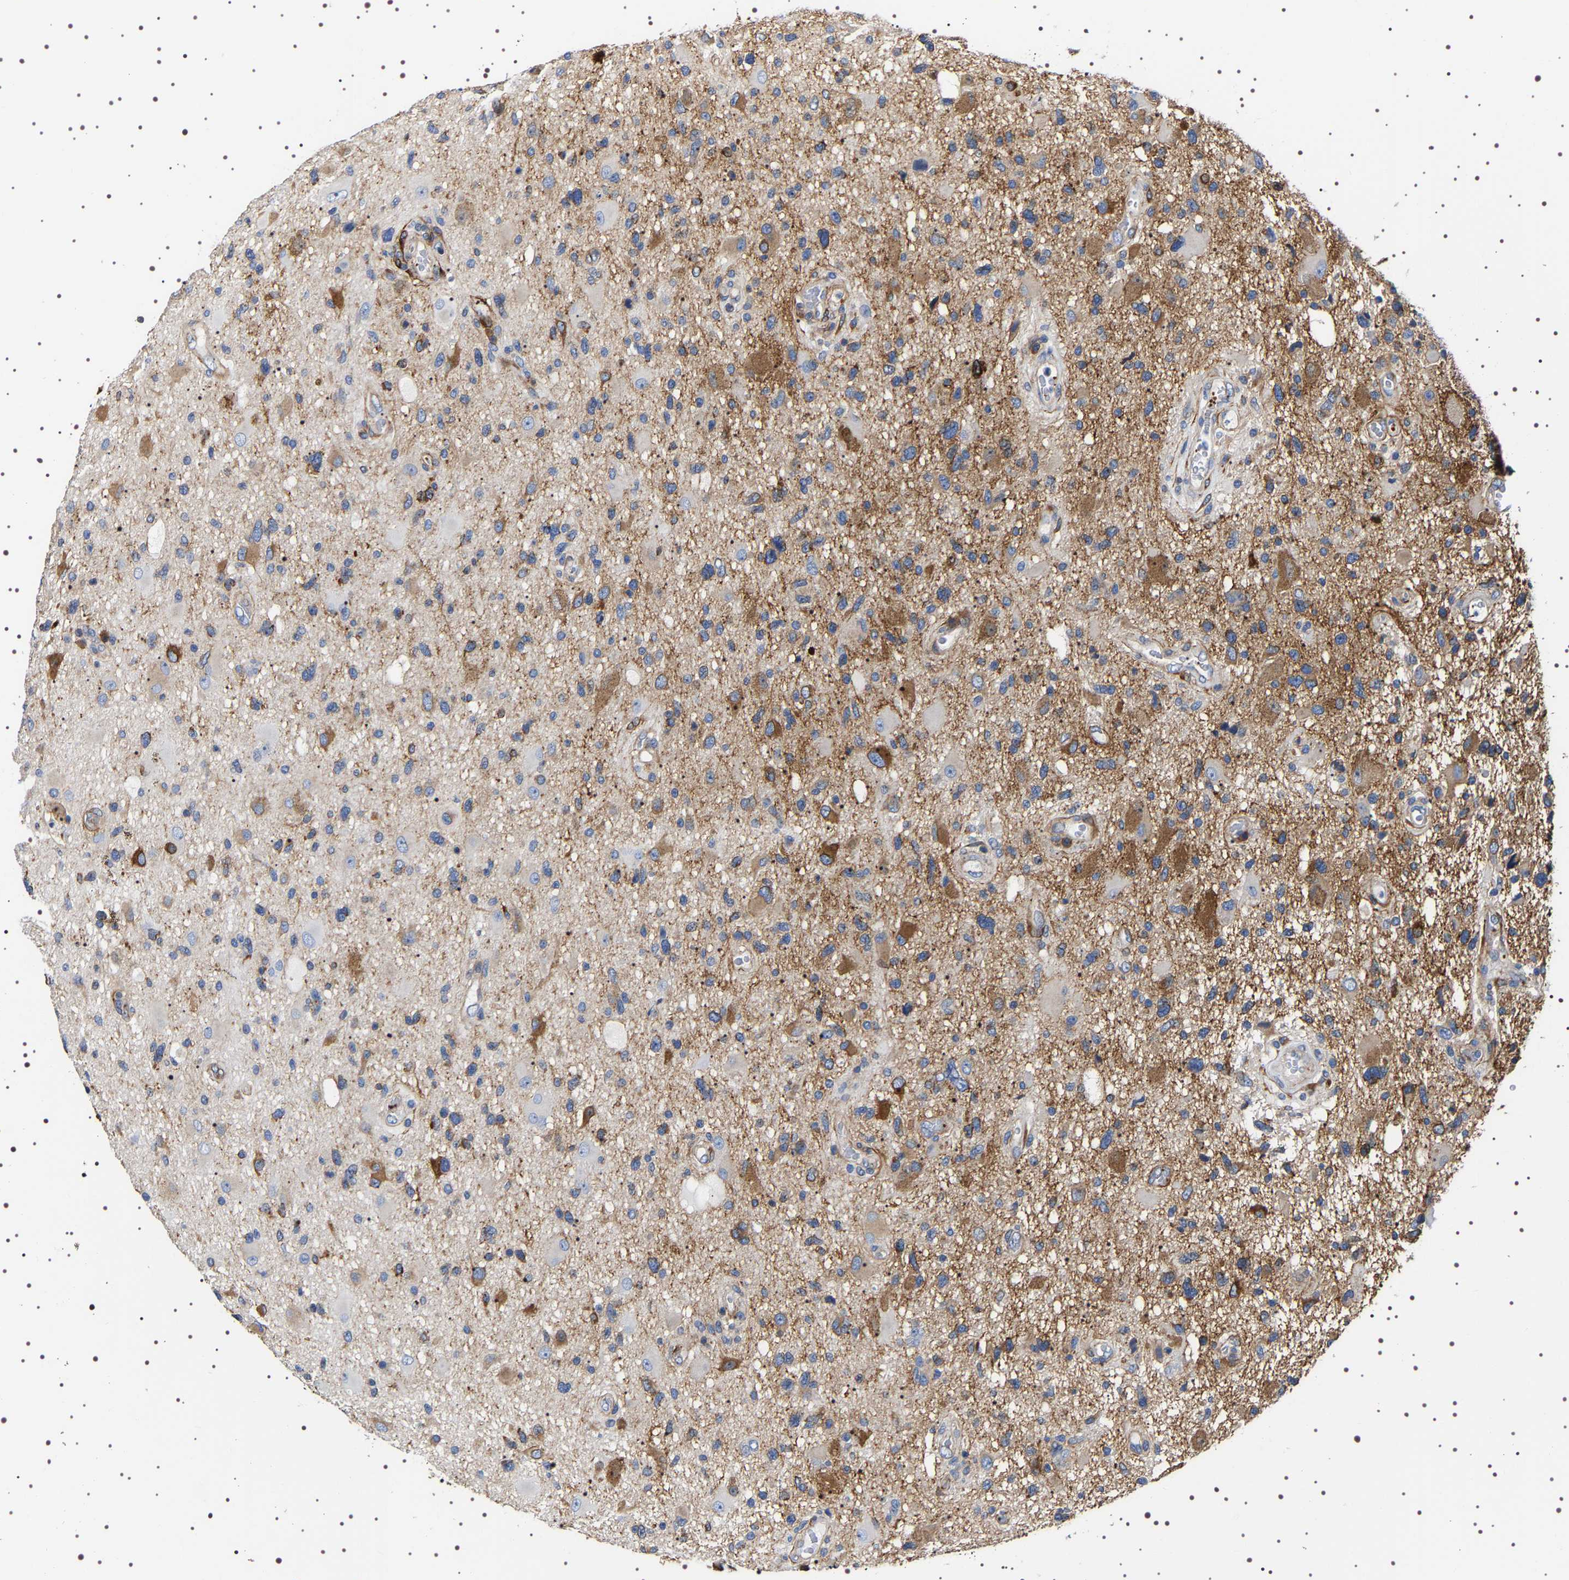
{"staining": {"intensity": "moderate", "quantity": ">75%", "location": "cytoplasmic/membranous"}, "tissue": "glioma", "cell_type": "Tumor cells", "image_type": "cancer", "snomed": [{"axis": "morphology", "description": "Glioma, malignant, High grade"}, {"axis": "topography", "description": "Brain"}], "caption": "Protein staining by immunohistochemistry (IHC) shows moderate cytoplasmic/membranous positivity in about >75% of tumor cells in malignant glioma (high-grade).", "gene": "SQLE", "patient": {"sex": "male", "age": 33}}